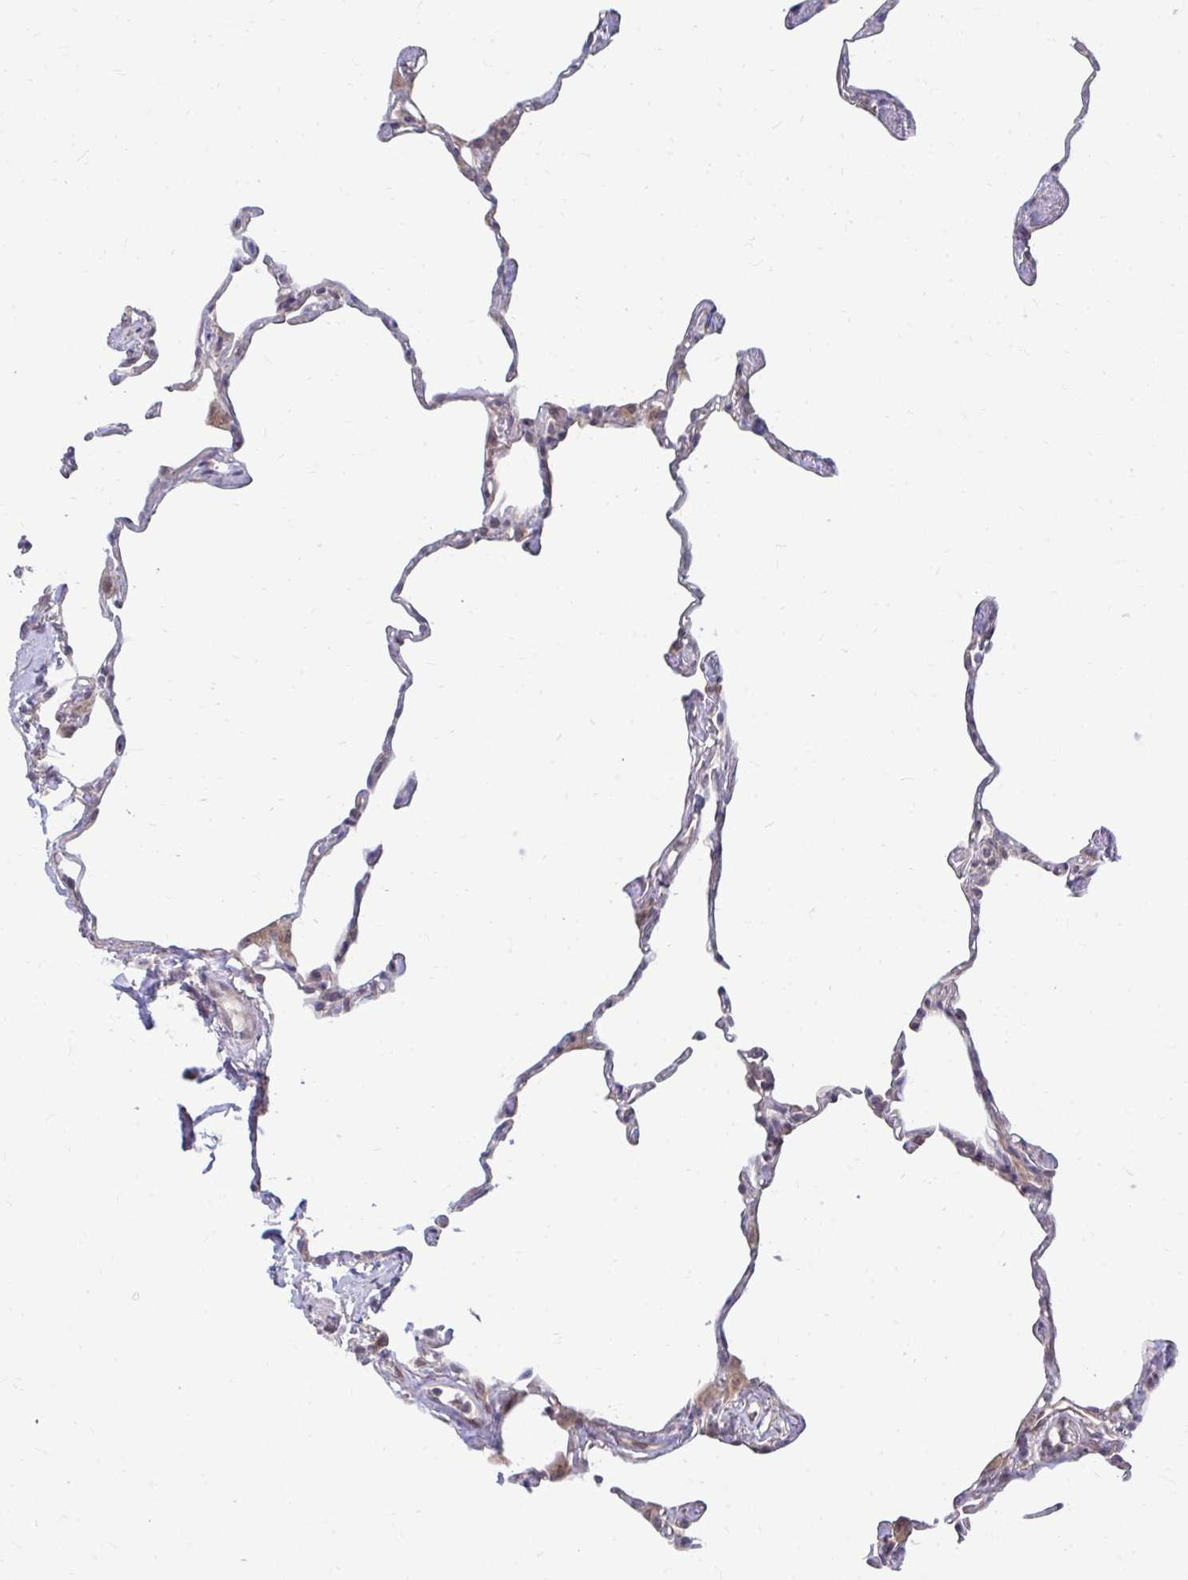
{"staining": {"intensity": "weak", "quantity": "25%-75%", "location": "cytoplasmic/membranous"}, "tissue": "lung", "cell_type": "Alveolar cells", "image_type": "normal", "snomed": [{"axis": "morphology", "description": "Normal tissue, NOS"}, {"axis": "topography", "description": "Lung"}], "caption": "Immunohistochemistry (IHC) histopathology image of benign lung: human lung stained using immunohistochemistry (IHC) demonstrates low levels of weak protein expression localized specifically in the cytoplasmic/membranous of alveolar cells, appearing as a cytoplasmic/membranous brown color.", "gene": "ITPR2", "patient": {"sex": "male", "age": 65}}